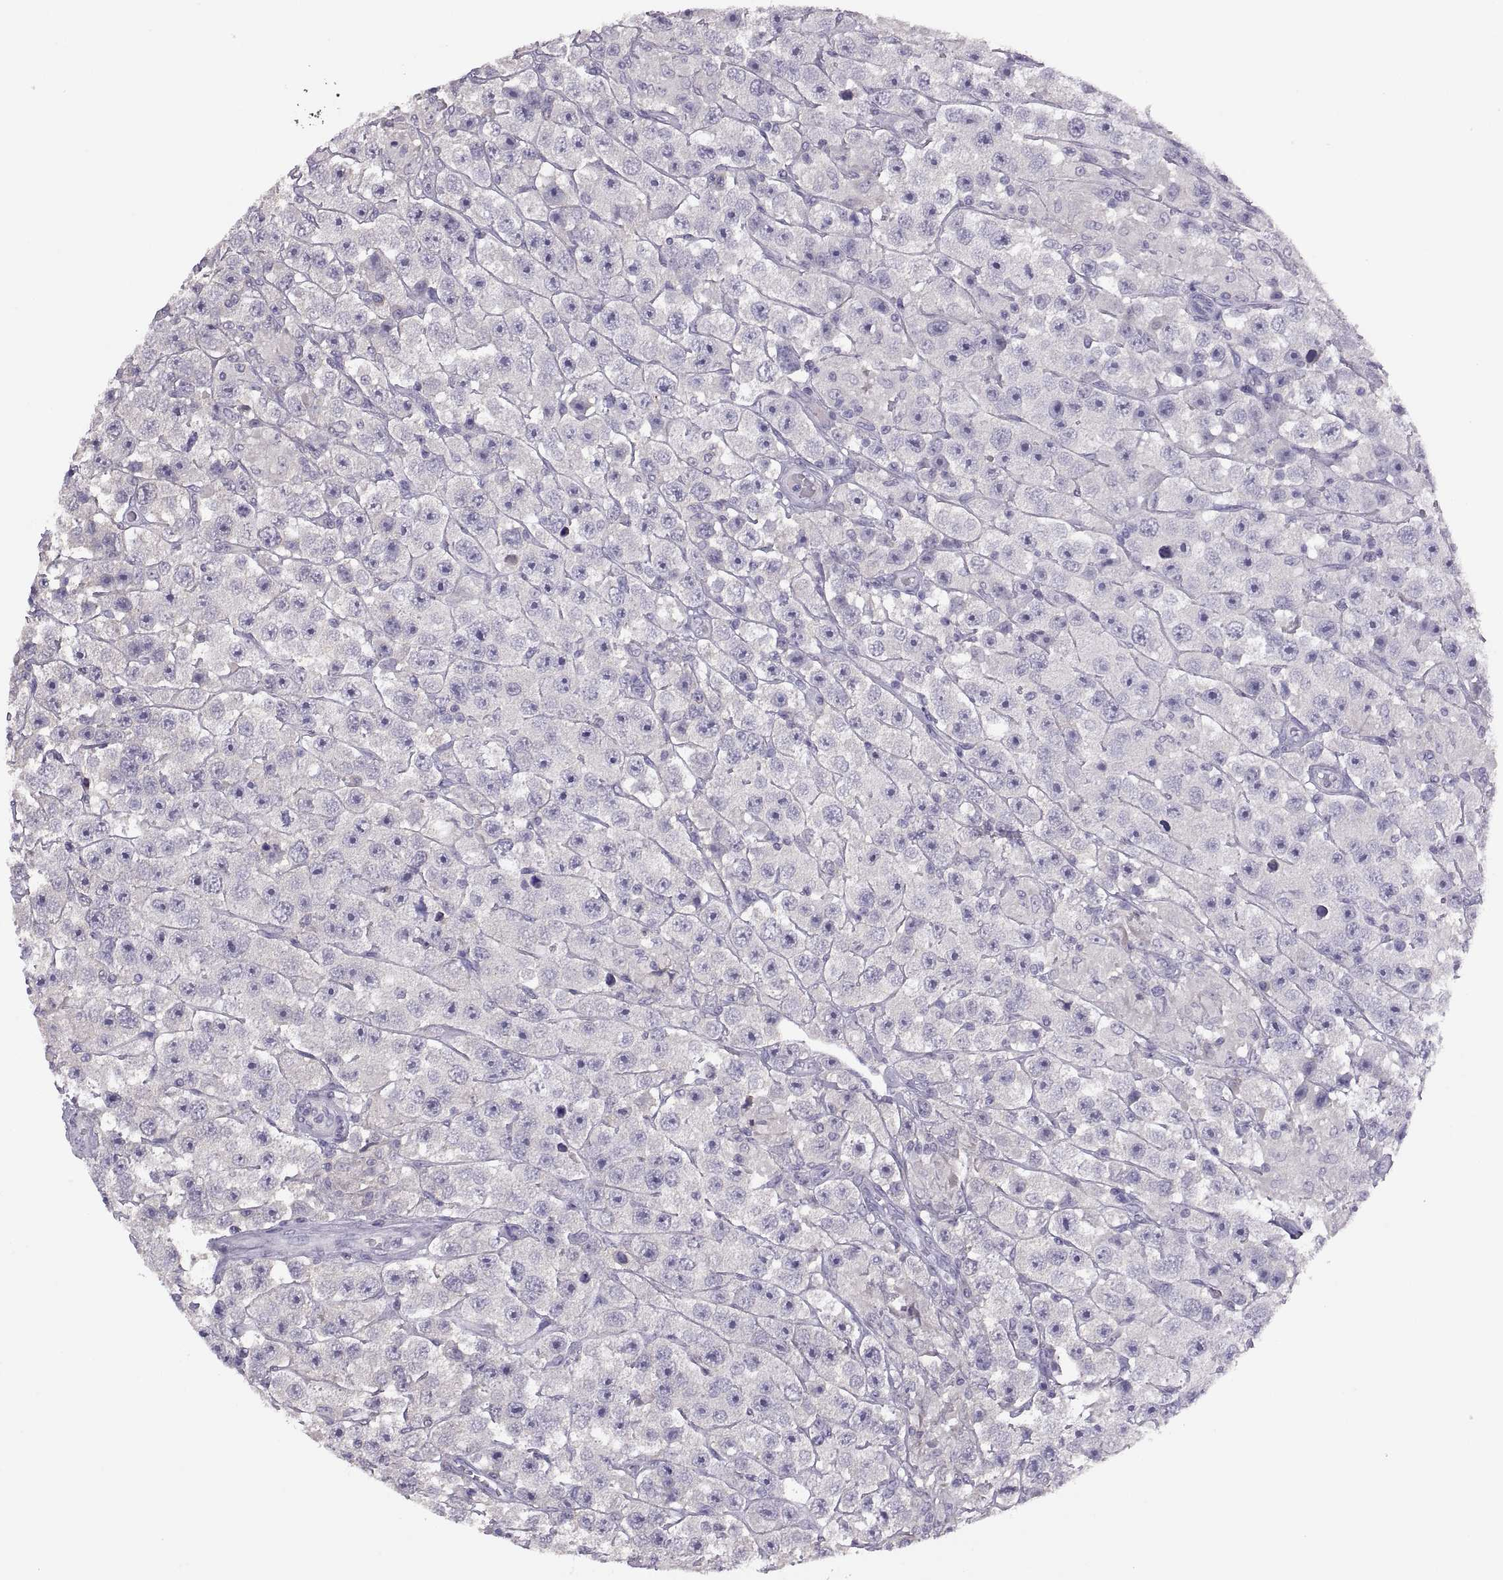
{"staining": {"intensity": "negative", "quantity": "none", "location": "none"}, "tissue": "testis cancer", "cell_type": "Tumor cells", "image_type": "cancer", "snomed": [{"axis": "morphology", "description": "Seminoma, NOS"}, {"axis": "topography", "description": "Testis"}], "caption": "Human testis seminoma stained for a protein using immunohistochemistry (IHC) demonstrates no expression in tumor cells.", "gene": "TBX19", "patient": {"sex": "male", "age": 45}}